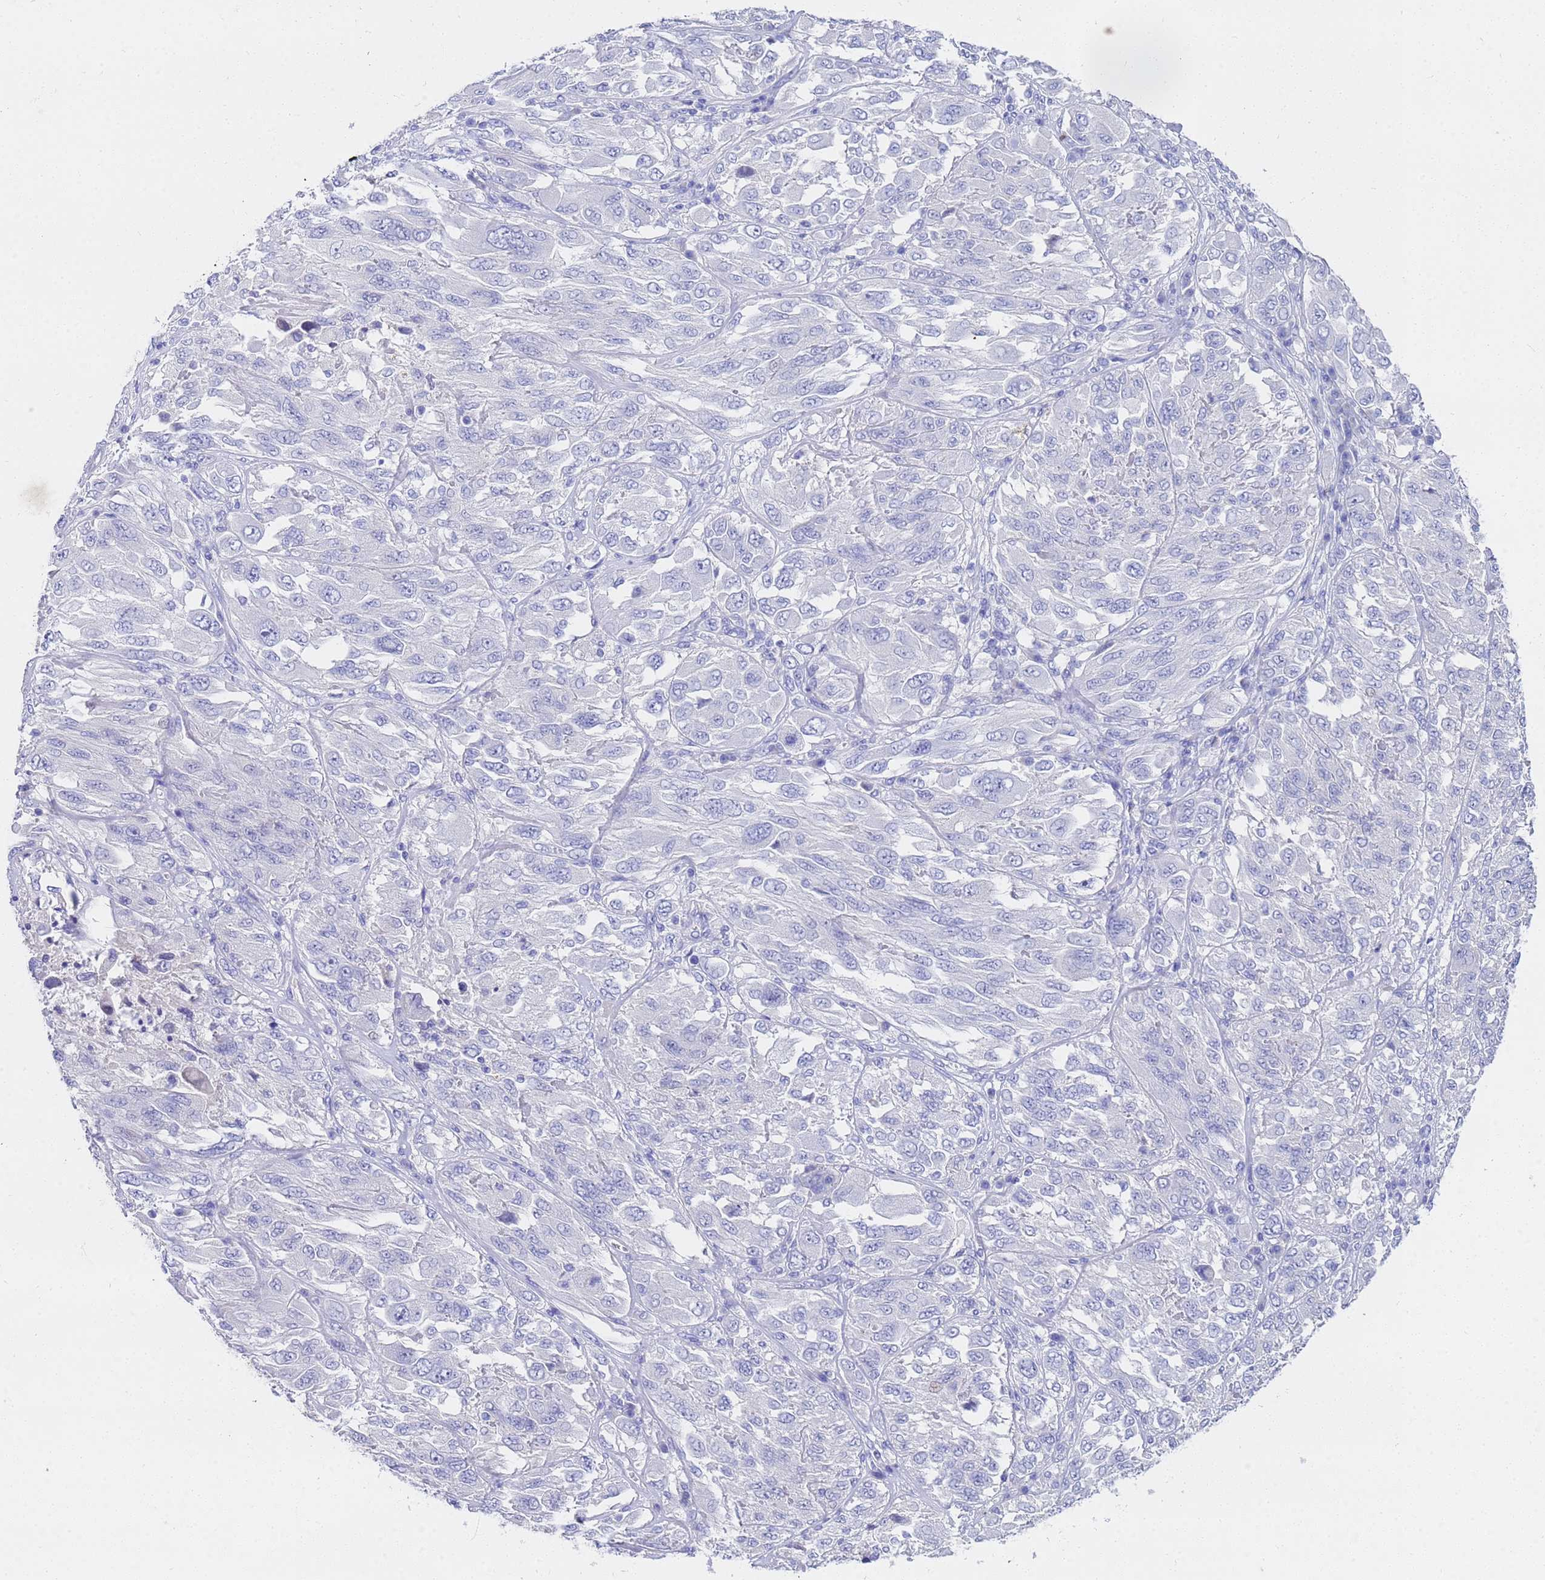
{"staining": {"intensity": "negative", "quantity": "none", "location": "none"}, "tissue": "melanoma", "cell_type": "Tumor cells", "image_type": "cancer", "snomed": [{"axis": "morphology", "description": "Malignant melanoma, NOS"}, {"axis": "topography", "description": "Skin"}], "caption": "The micrograph shows no staining of tumor cells in malignant melanoma. (Brightfield microscopy of DAB immunohistochemistry (IHC) at high magnification).", "gene": "C2orf72", "patient": {"sex": "female", "age": 91}}